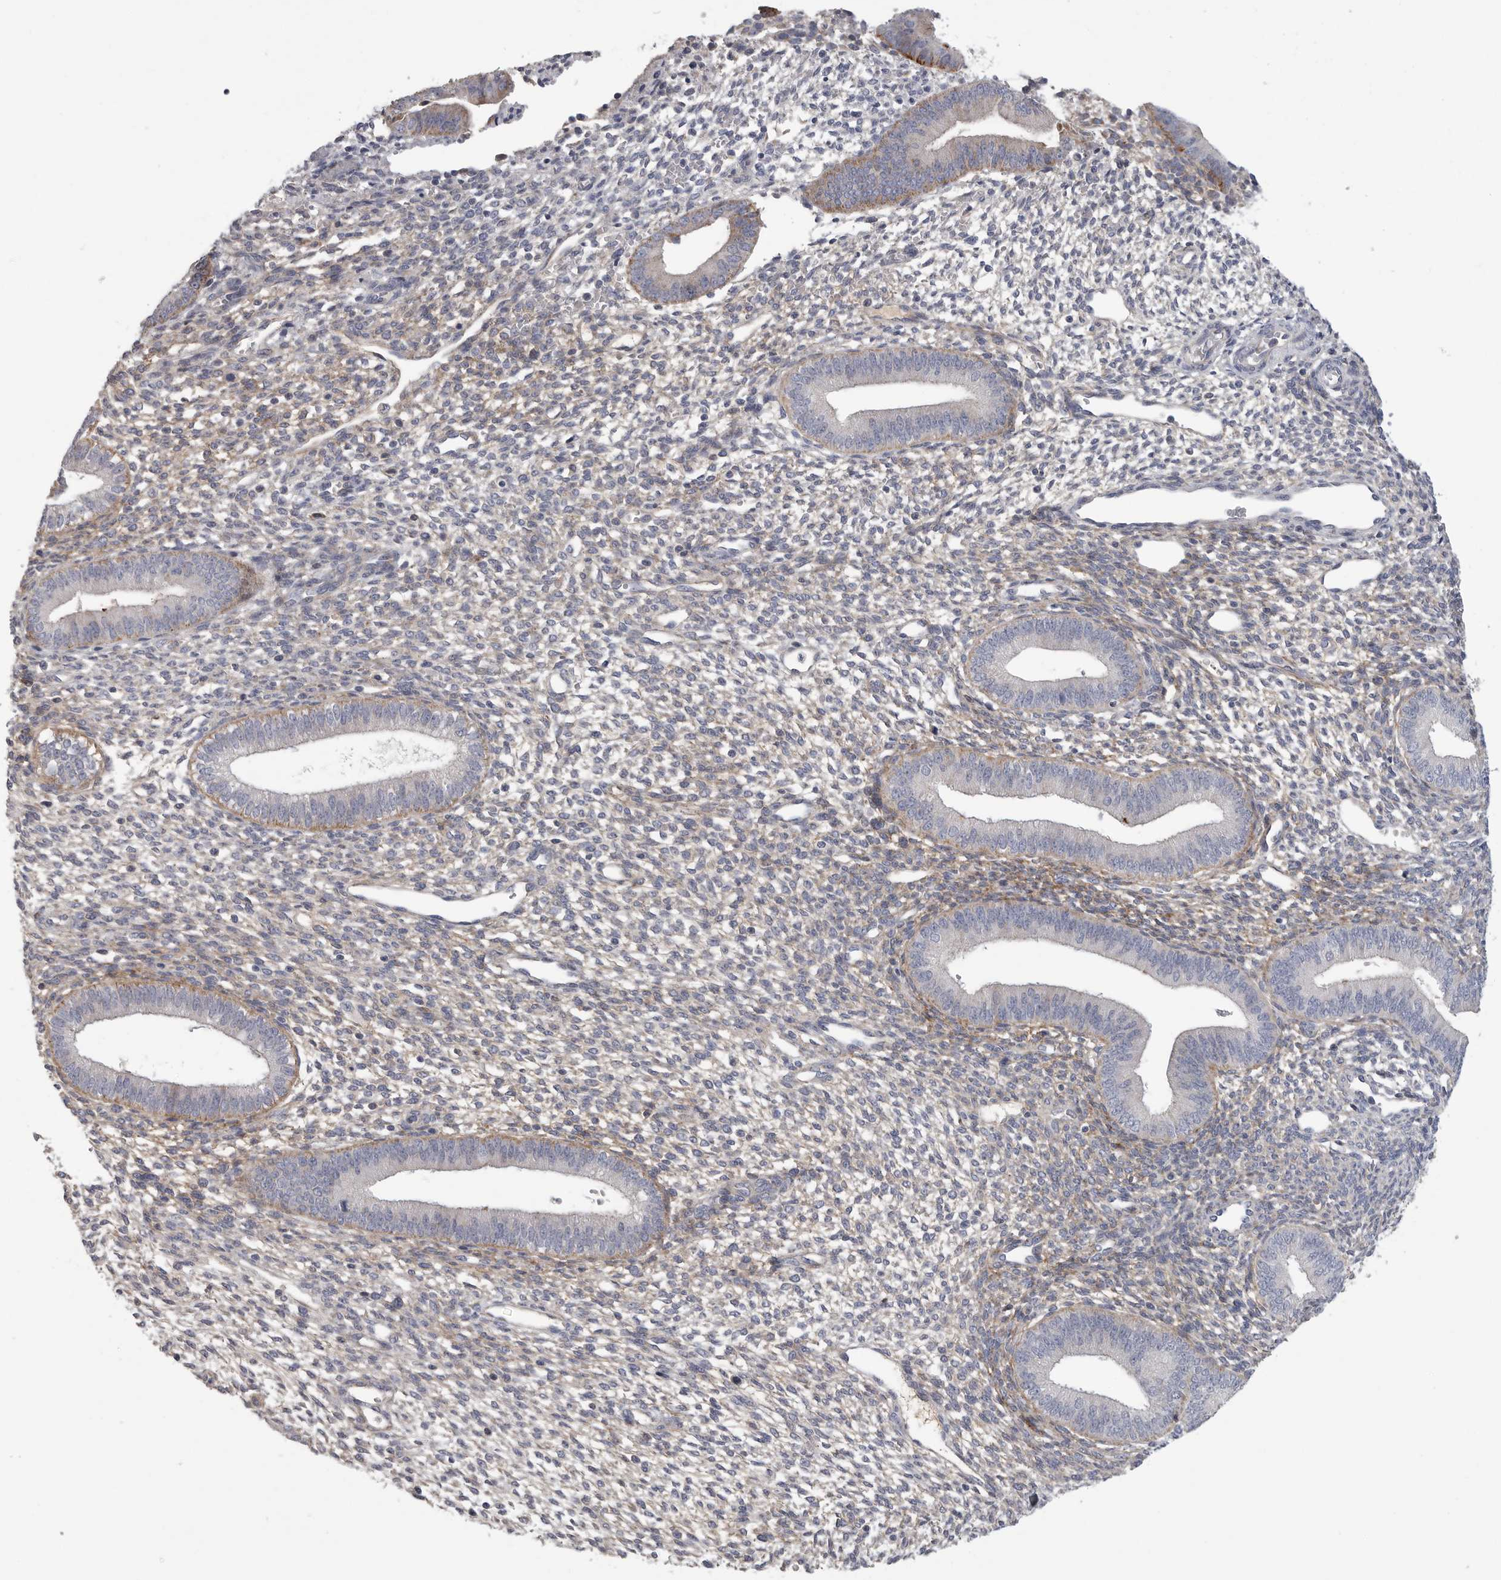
{"staining": {"intensity": "moderate", "quantity": "<25%", "location": "cytoplasmic/membranous"}, "tissue": "endometrium", "cell_type": "Cells in endometrial stroma", "image_type": "normal", "snomed": [{"axis": "morphology", "description": "Normal tissue, NOS"}, {"axis": "topography", "description": "Endometrium"}], "caption": "Unremarkable endometrium exhibits moderate cytoplasmic/membranous positivity in about <25% of cells in endometrial stroma, visualized by immunohistochemistry.", "gene": "SDC3", "patient": {"sex": "female", "age": 46}}